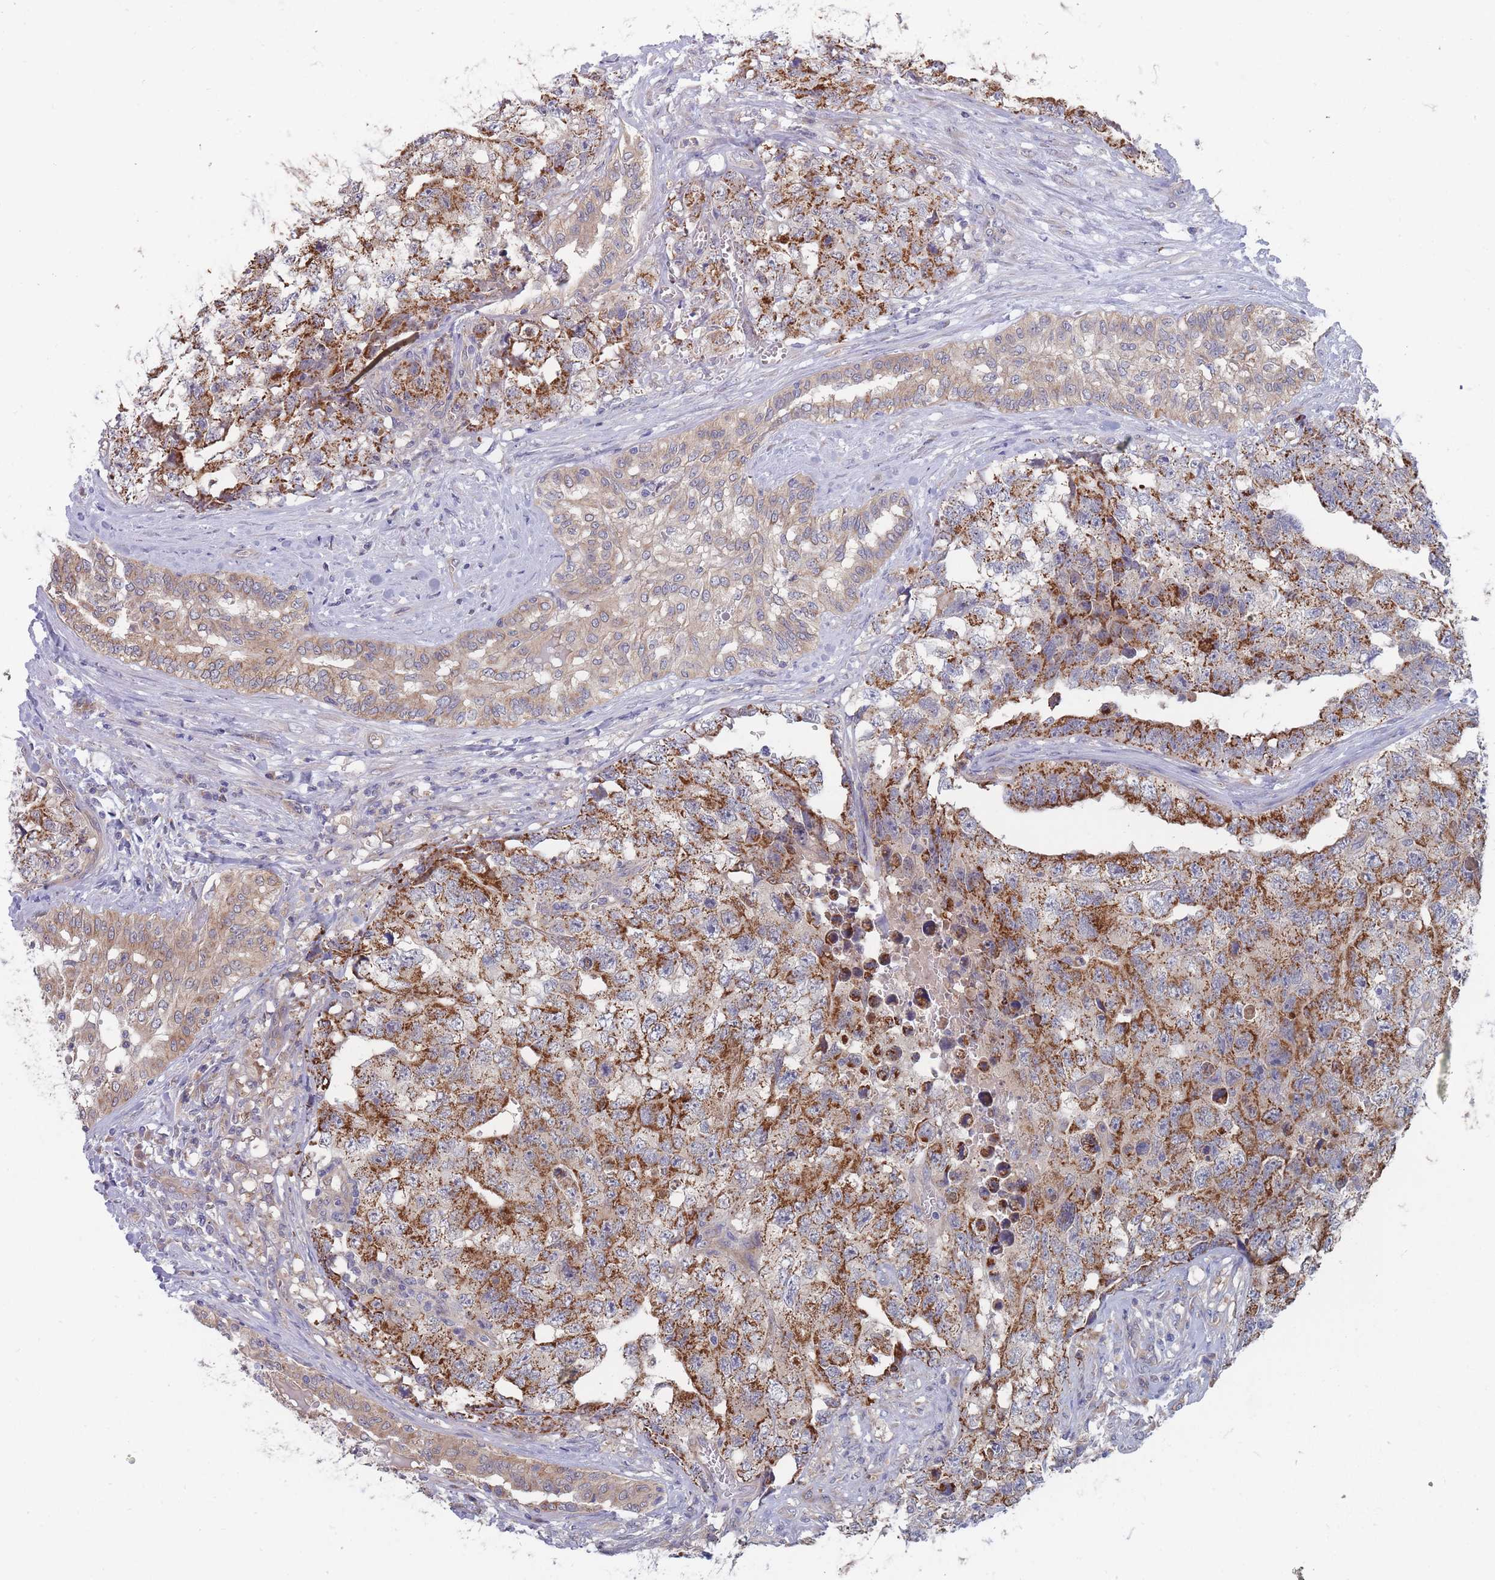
{"staining": {"intensity": "strong", "quantity": ">75%", "location": "cytoplasmic/membranous"}, "tissue": "testis cancer", "cell_type": "Tumor cells", "image_type": "cancer", "snomed": [{"axis": "morphology", "description": "Carcinoma, Embryonal, NOS"}, {"axis": "topography", "description": "Testis"}], "caption": "A high-resolution photomicrograph shows IHC staining of testis embryonal carcinoma, which reveals strong cytoplasmic/membranous staining in approximately >75% of tumor cells.", "gene": "NUB1", "patient": {"sex": "male", "age": 31}}